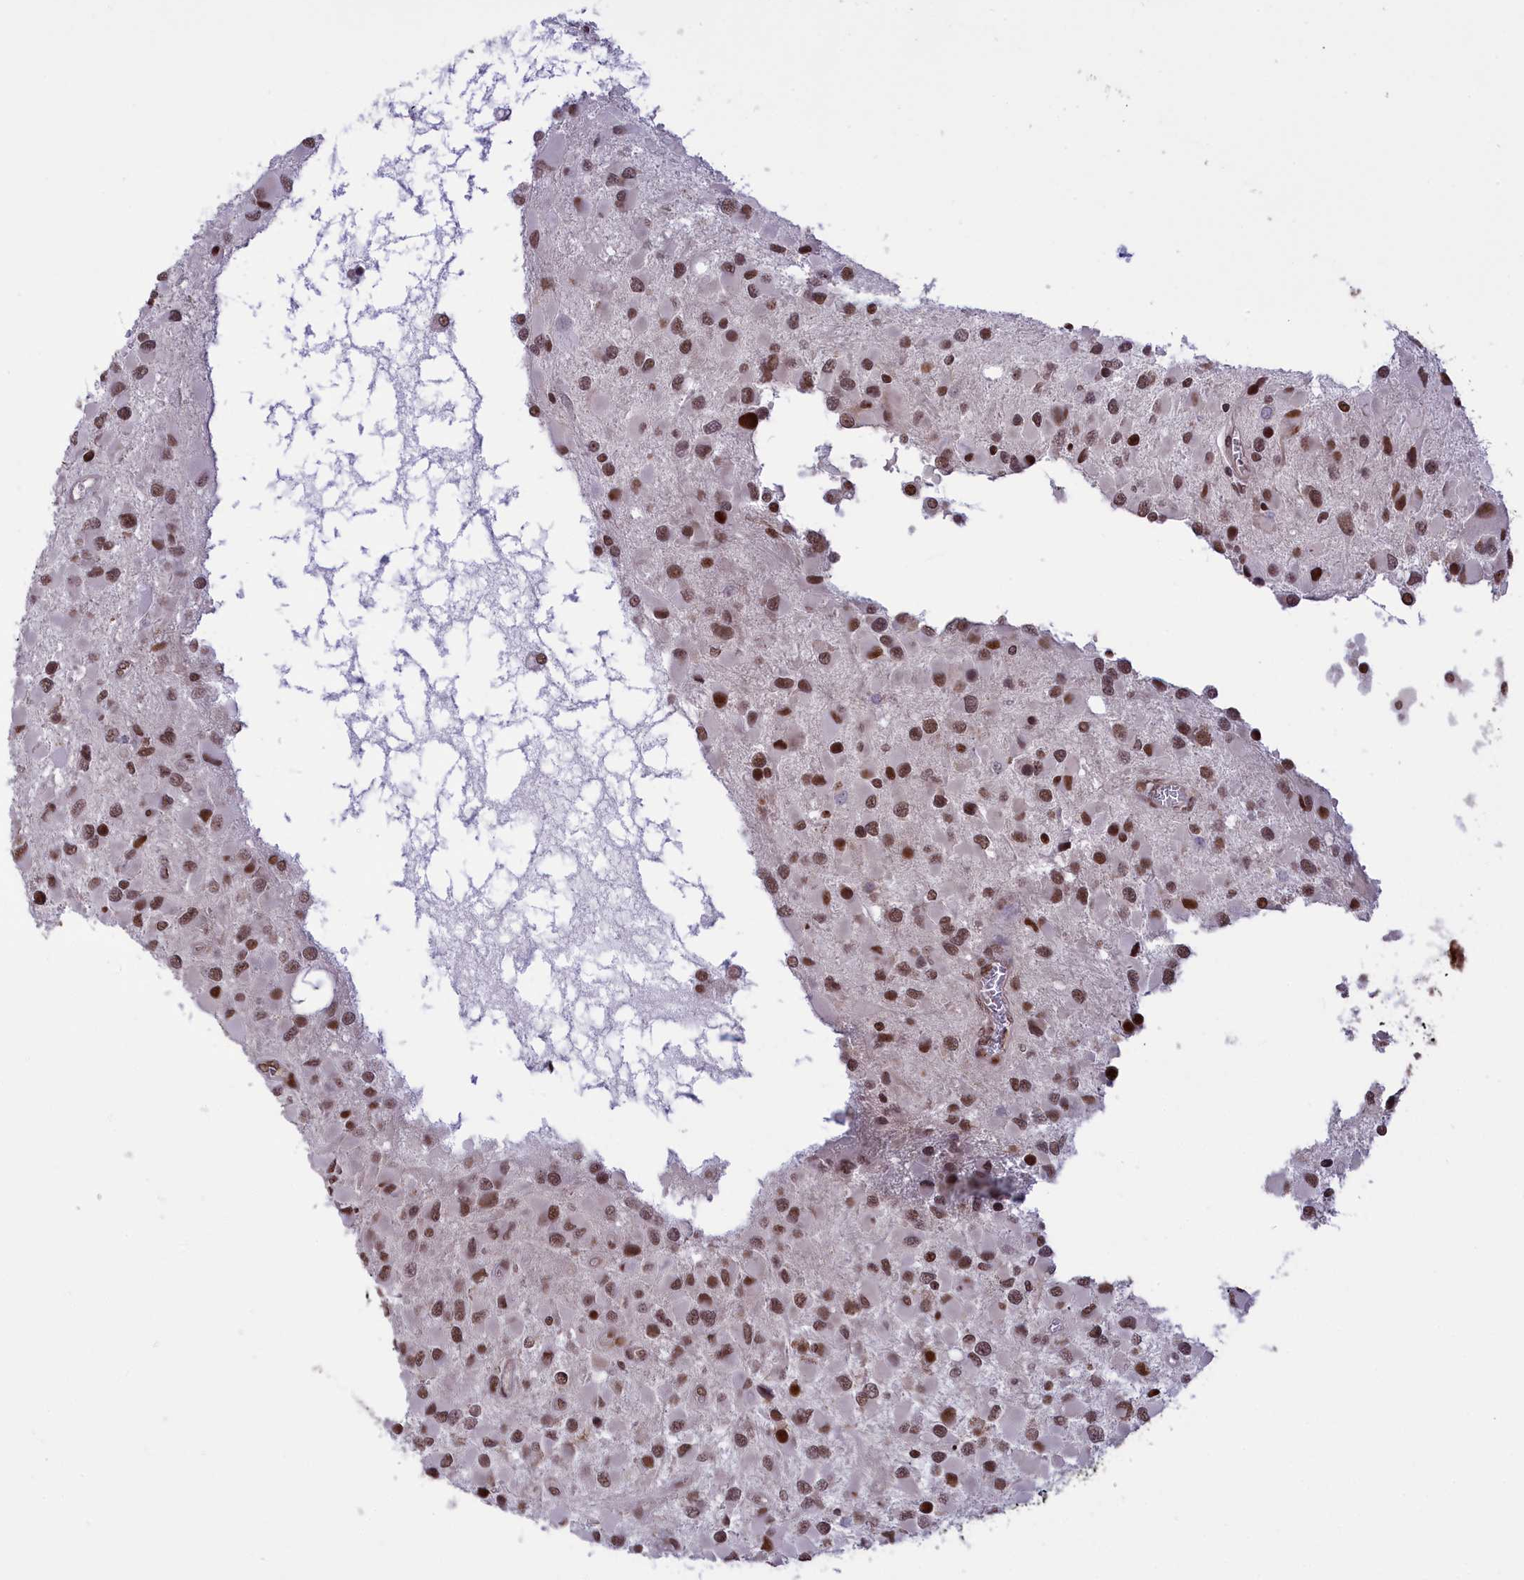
{"staining": {"intensity": "moderate", "quantity": ">75%", "location": "nuclear"}, "tissue": "glioma", "cell_type": "Tumor cells", "image_type": "cancer", "snomed": [{"axis": "morphology", "description": "Glioma, malignant, High grade"}, {"axis": "topography", "description": "Brain"}], "caption": "Moderate nuclear protein expression is appreciated in approximately >75% of tumor cells in malignant glioma (high-grade).", "gene": "RELB", "patient": {"sex": "male", "age": 53}}